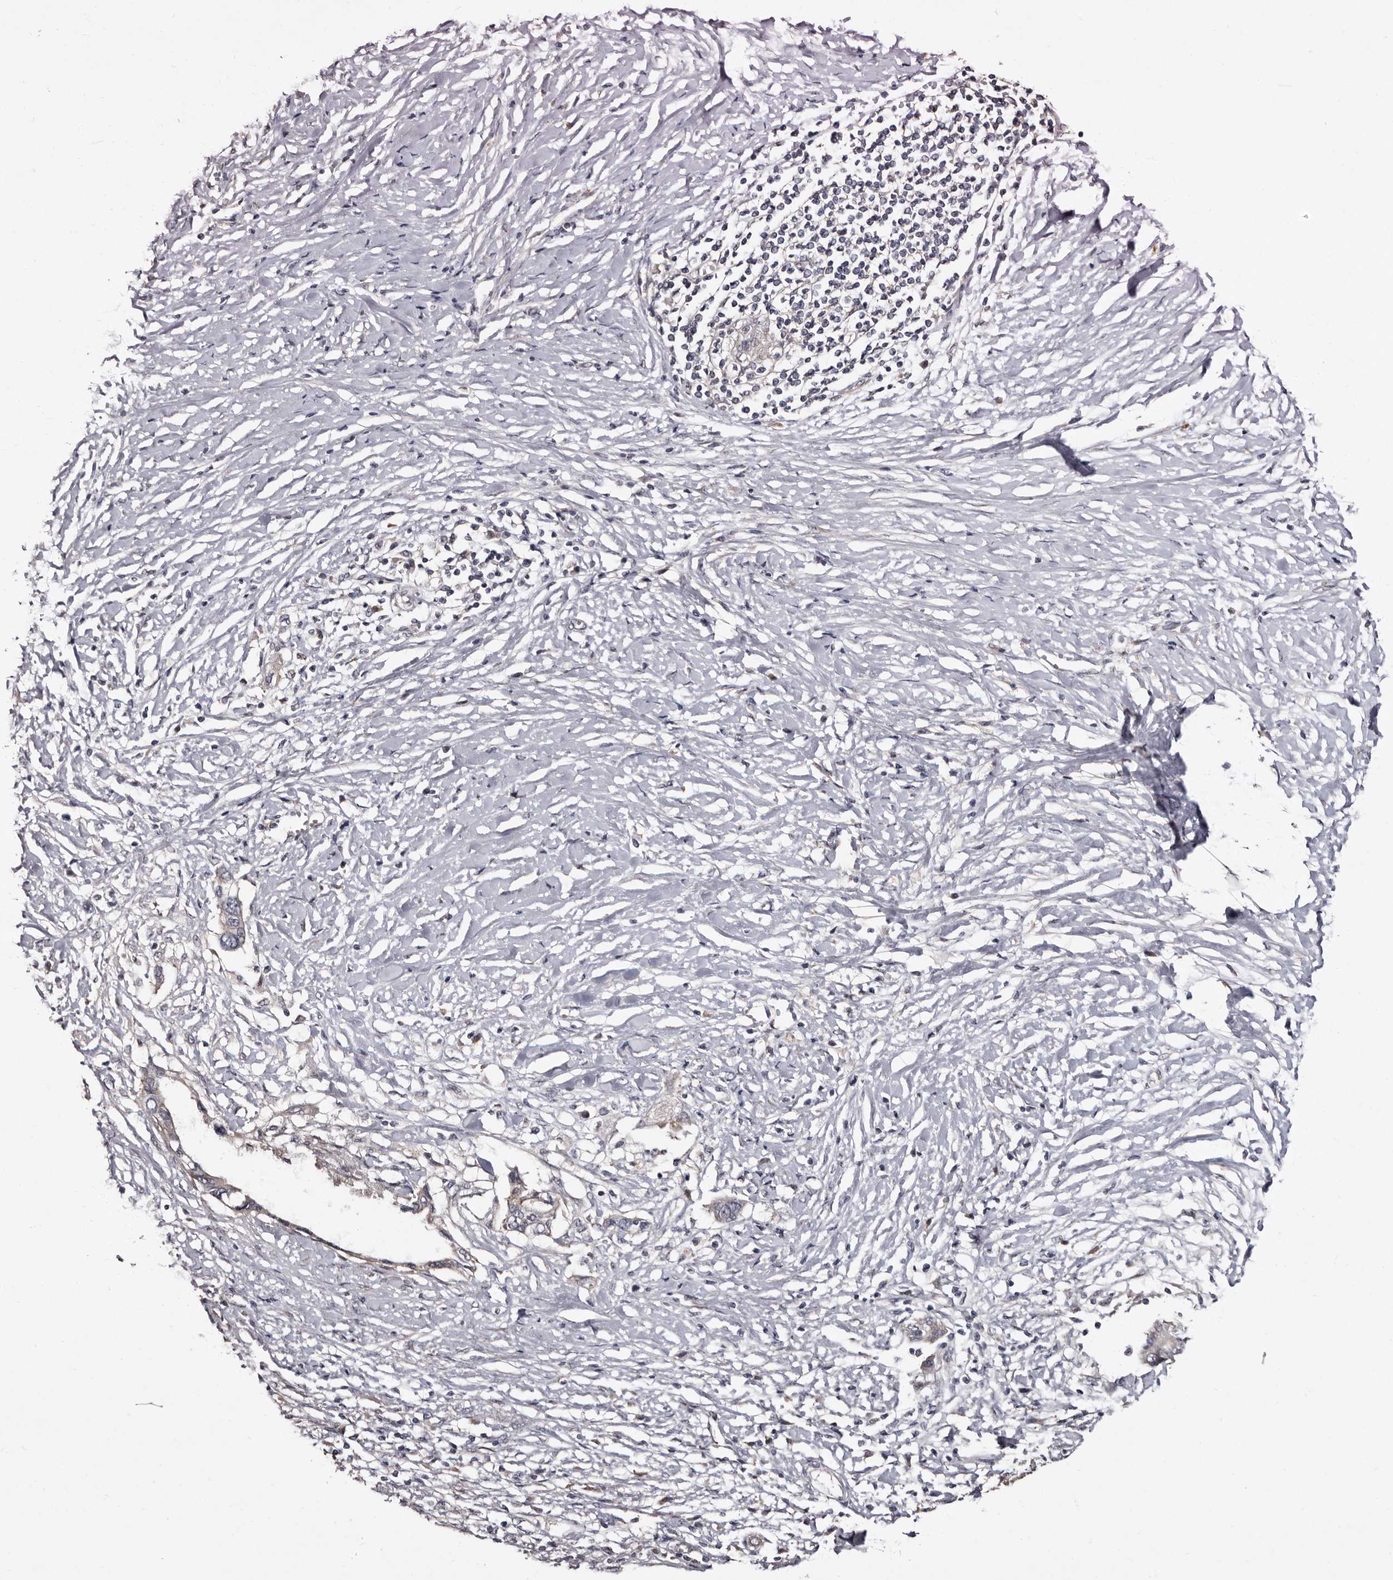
{"staining": {"intensity": "moderate", "quantity": "<25%", "location": "cytoplasmic/membranous"}, "tissue": "pancreatic cancer", "cell_type": "Tumor cells", "image_type": "cancer", "snomed": [{"axis": "morphology", "description": "Normal tissue, NOS"}, {"axis": "morphology", "description": "Adenocarcinoma, NOS"}, {"axis": "topography", "description": "Pancreas"}, {"axis": "topography", "description": "Peripheral nerve tissue"}], "caption": "A brown stain highlights moderate cytoplasmic/membranous expression of a protein in human pancreatic adenocarcinoma tumor cells.", "gene": "LANCL2", "patient": {"sex": "male", "age": 59}}